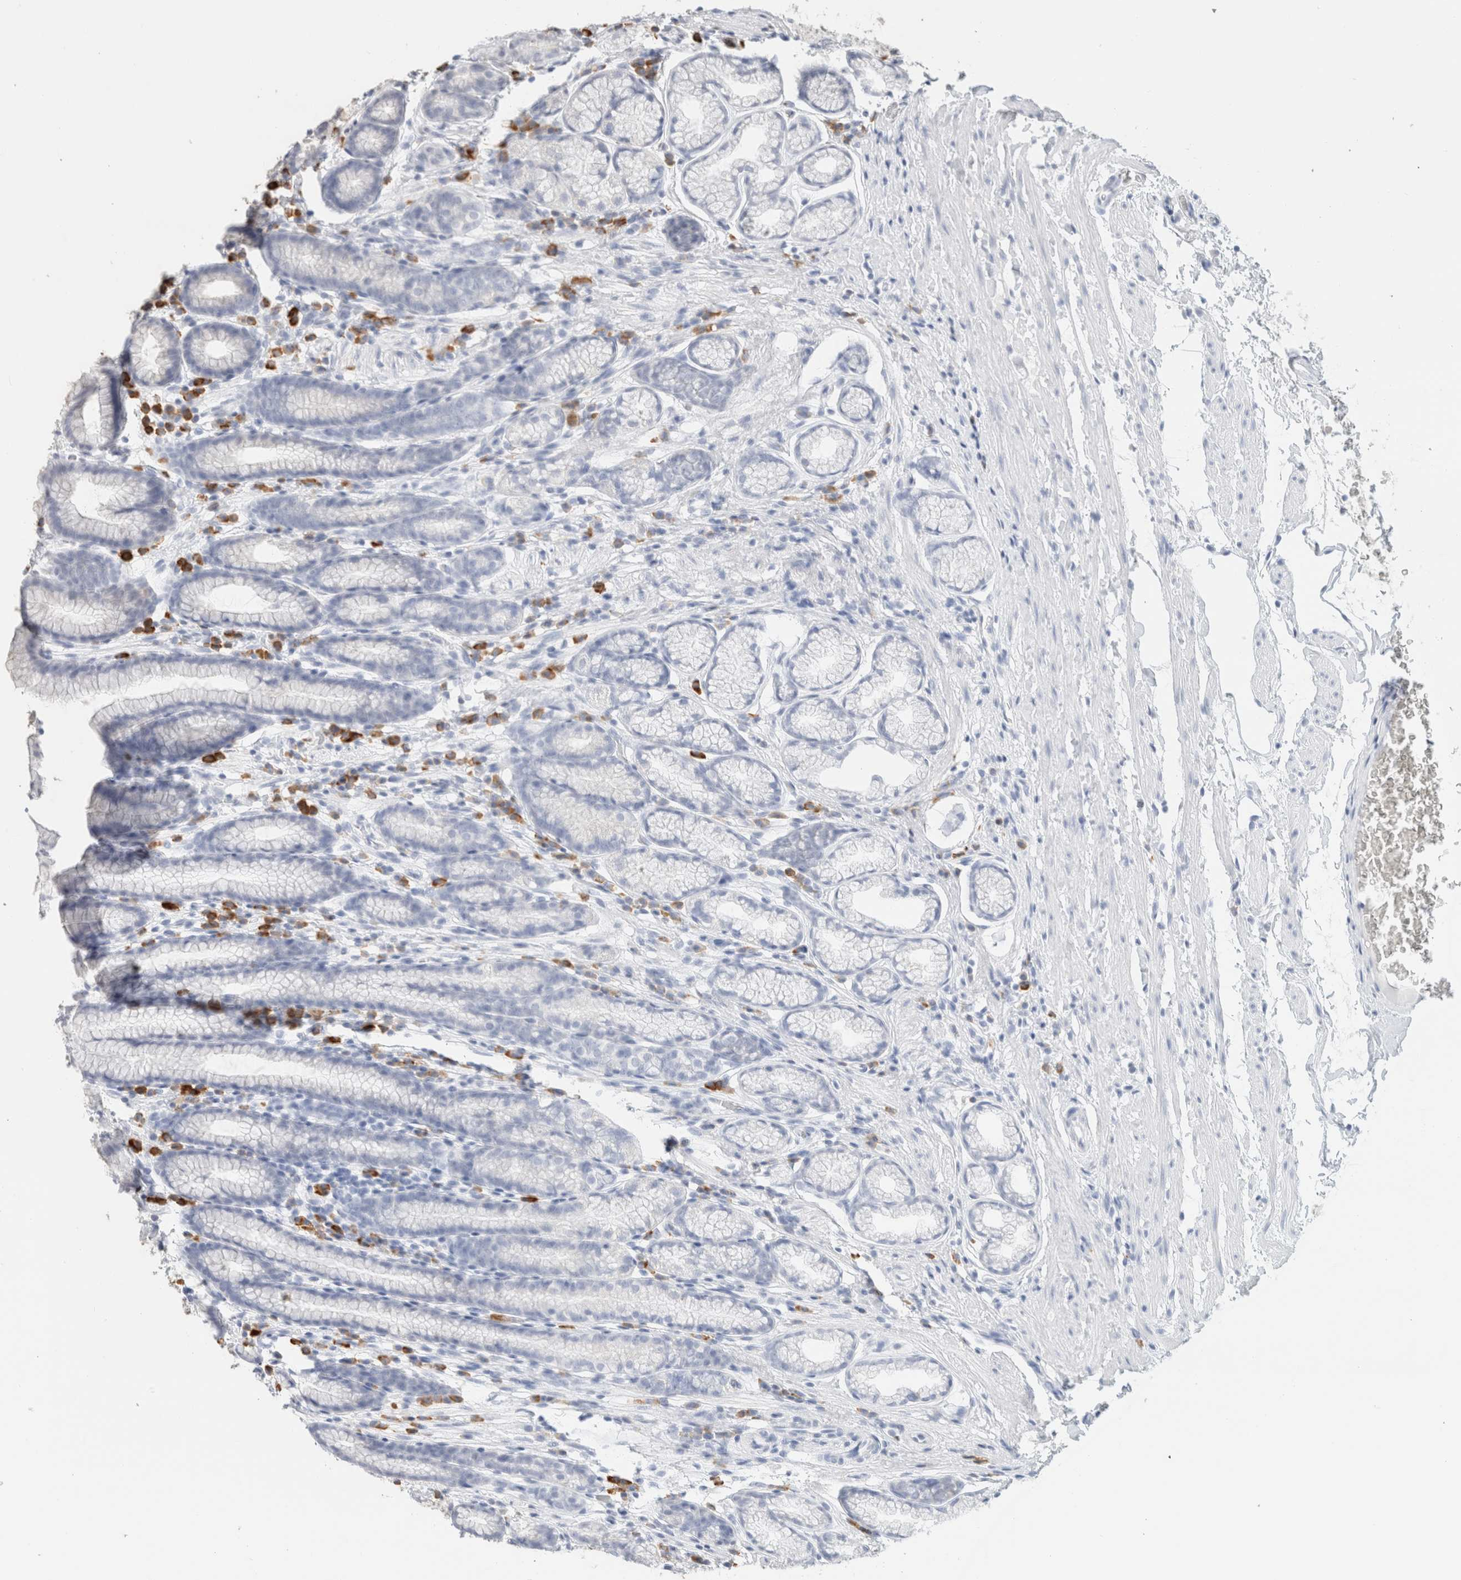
{"staining": {"intensity": "negative", "quantity": "none", "location": "none"}, "tissue": "stomach", "cell_type": "Glandular cells", "image_type": "normal", "snomed": [{"axis": "morphology", "description": "Normal tissue, NOS"}, {"axis": "topography", "description": "Stomach"}], "caption": "This is an immunohistochemistry (IHC) histopathology image of benign human stomach. There is no staining in glandular cells.", "gene": "CD80", "patient": {"sex": "male", "age": 42}}